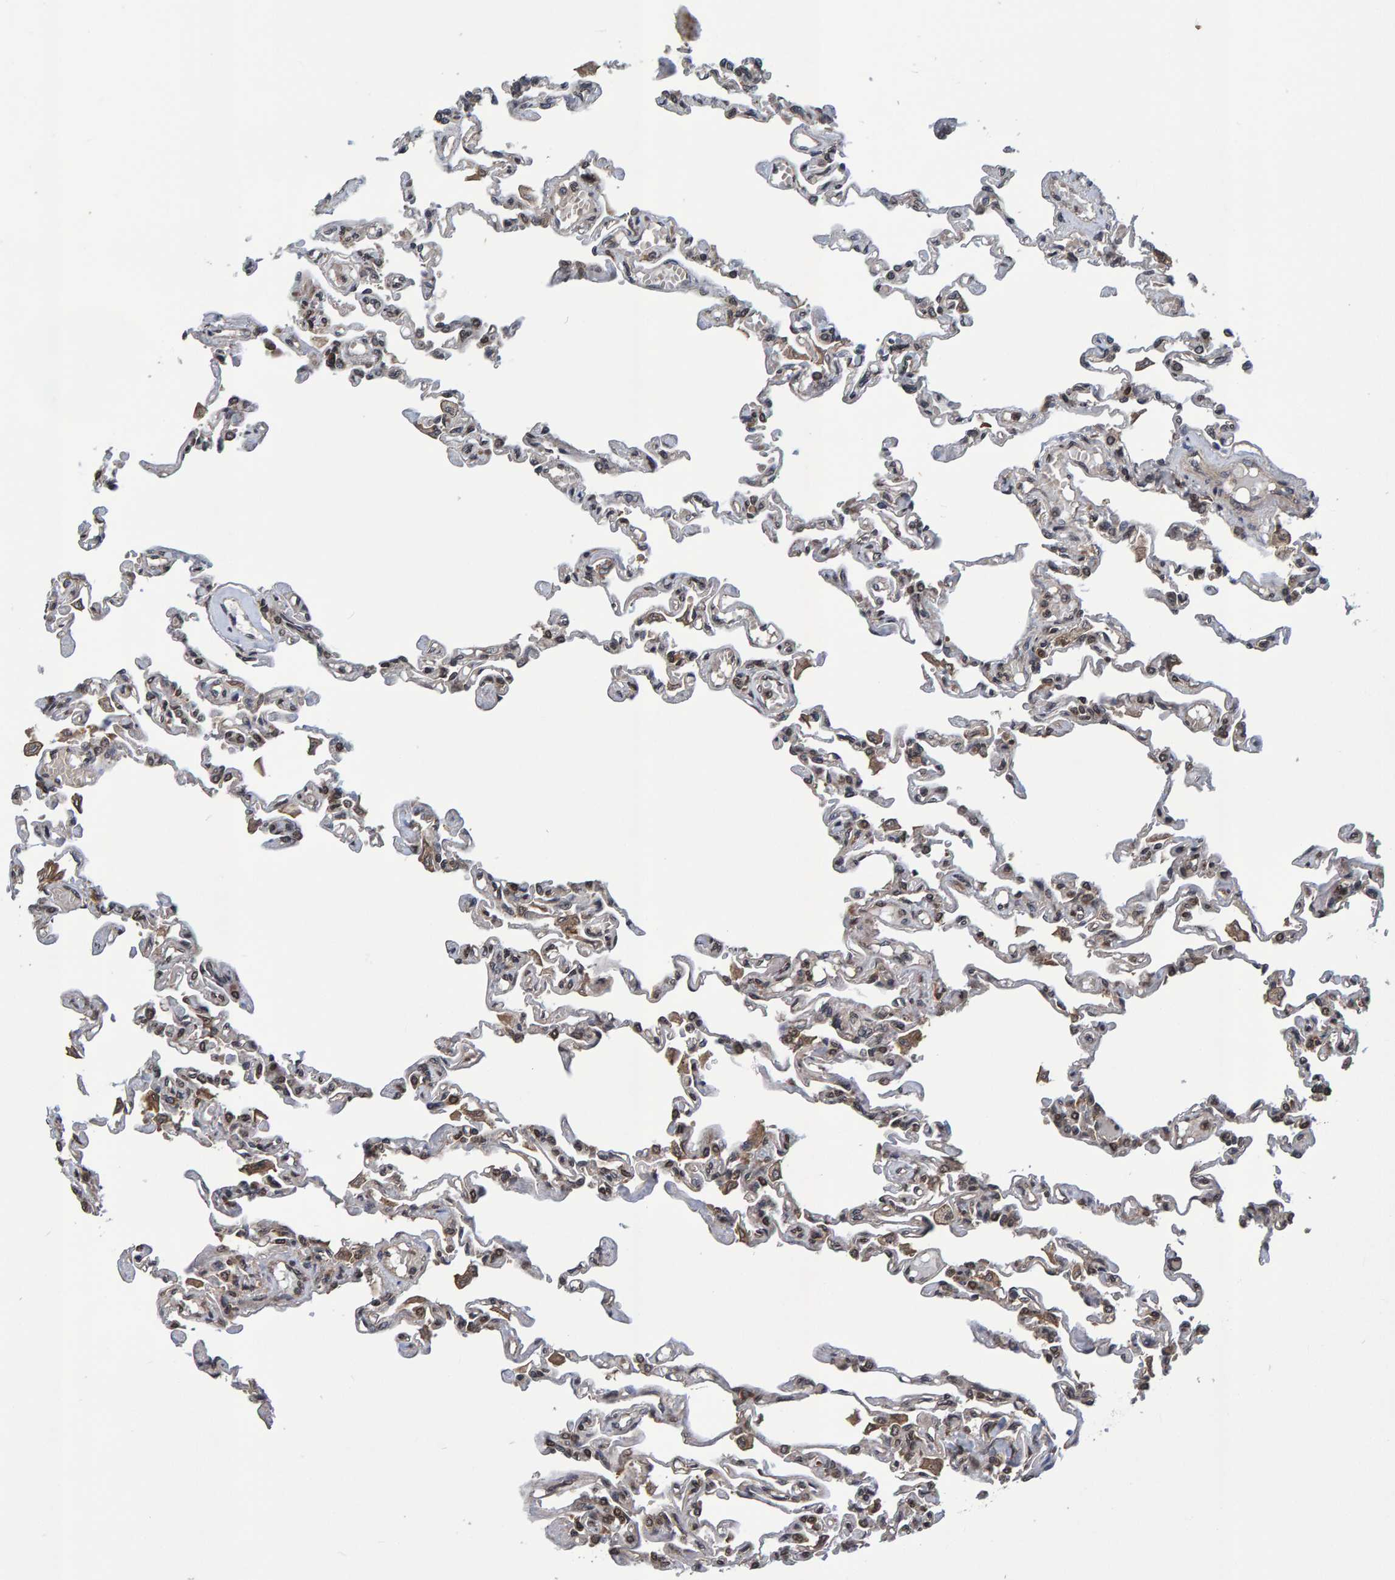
{"staining": {"intensity": "weak", "quantity": "25%-75%", "location": "cytoplasmic/membranous"}, "tissue": "lung", "cell_type": "Alveolar cells", "image_type": "normal", "snomed": [{"axis": "morphology", "description": "Normal tissue, NOS"}, {"axis": "topography", "description": "Lung"}], "caption": "Immunohistochemical staining of unremarkable human lung shows 25%-75% levels of weak cytoplasmic/membranous protein positivity in about 25%-75% of alveolar cells.", "gene": "GAB2", "patient": {"sex": "male", "age": 21}}